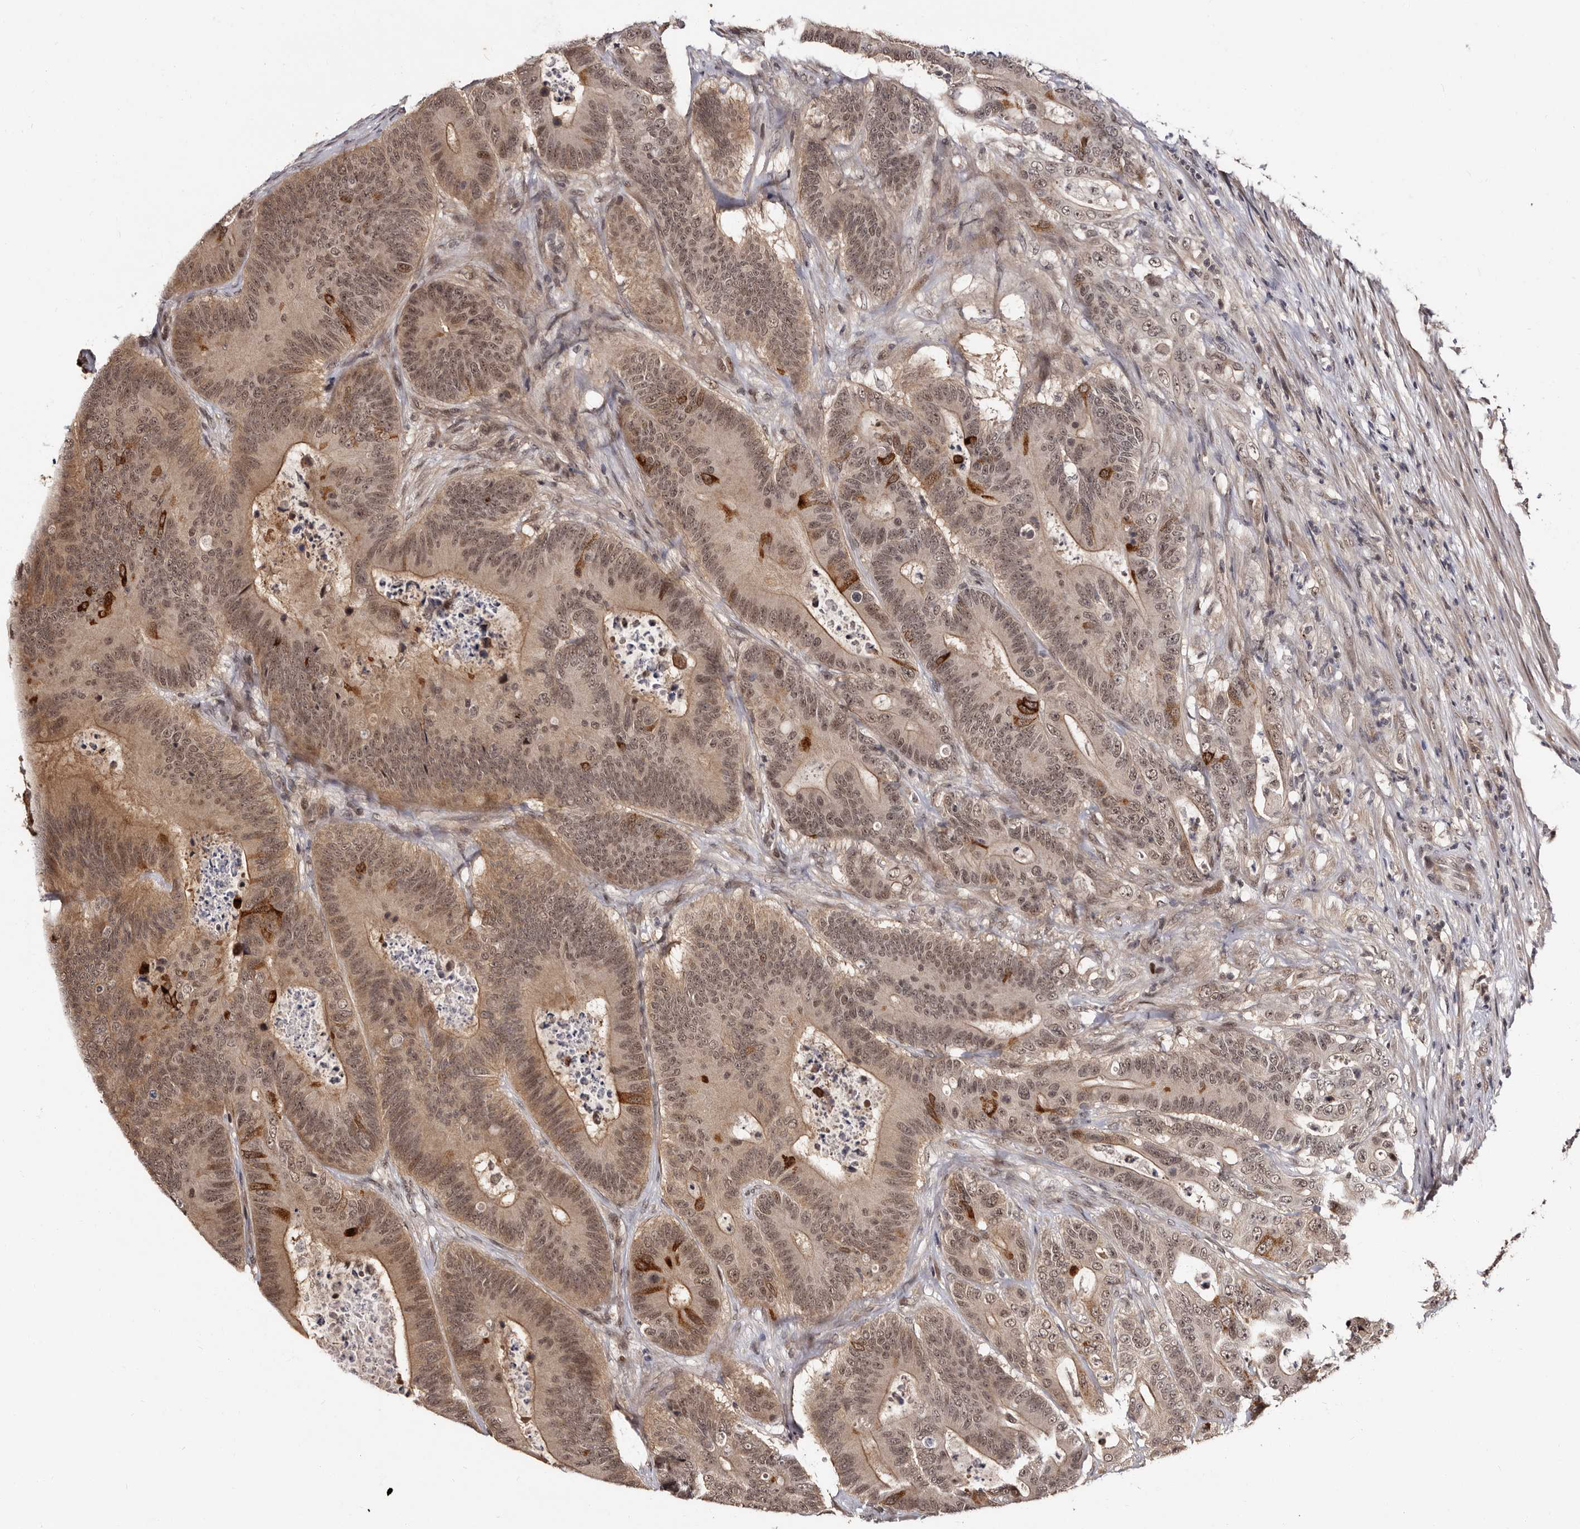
{"staining": {"intensity": "strong", "quantity": "<25%", "location": "cytoplasmic/membranous,nuclear"}, "tissue": "colorectal cancer", "cell_type": "Tumor cells", "image_type": "cancer", "snomed": [{"axis": "morphology", "description": "Adenocarcinoma, NOS"}, {"axis": "topography", "description": "Colon"}], "caption": "IHC image of human adenocarcinoma (colorectal) stained for a protein (brown), which demonstrates medium levels of strong cytoplasmic/membranous and nuclear expression in about <25% of tumor cells.", "gene": "TBC1D22B", "patient": {"sex": "male", "age": 83}}